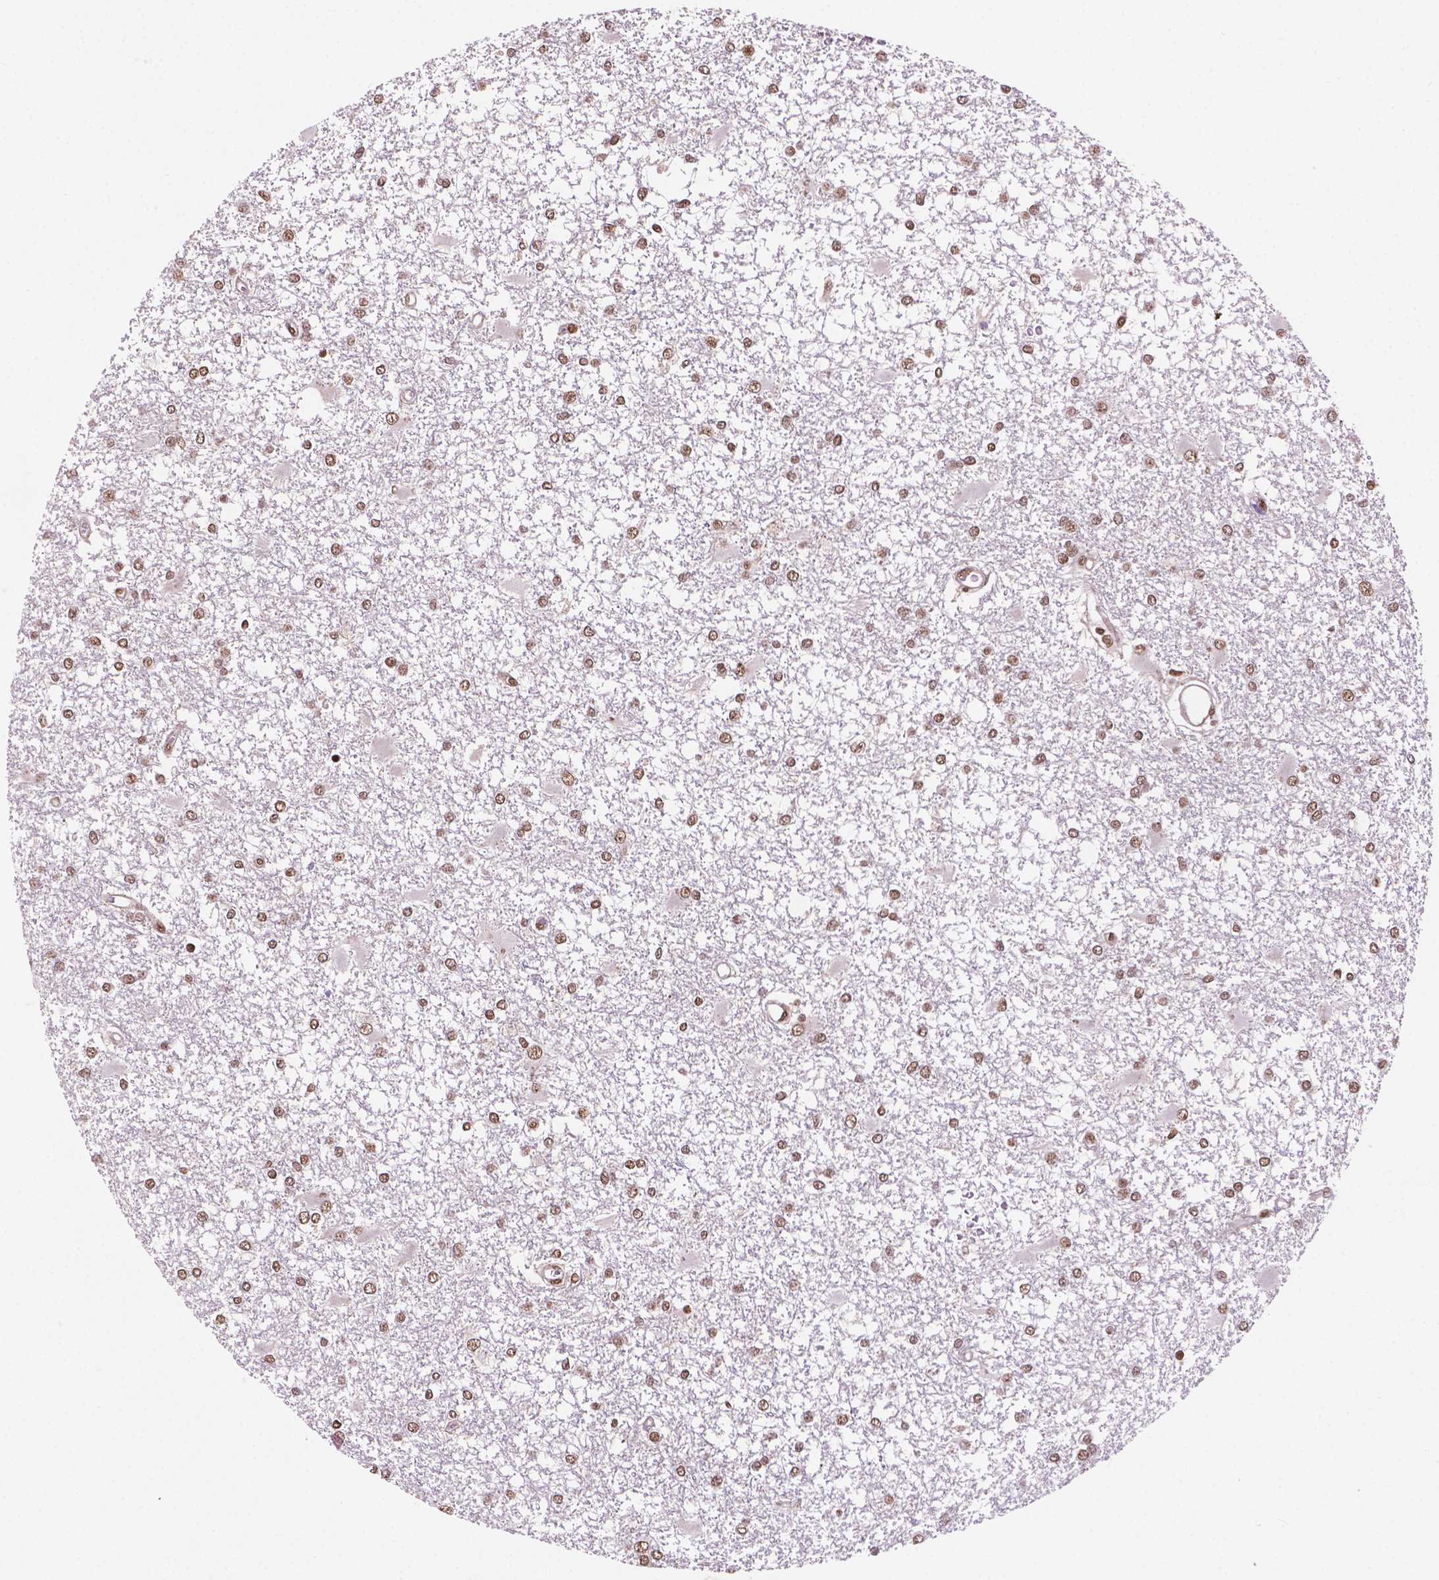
{"staining": {"intensity": "weak", "quantity": ">75%", "location": "nuclear"}, "tissue": "glioma", "cell_type": "Tumor cells", "image_type": "cancer", "snomed": [{"axis": "morphology", "description": "Glioma, malignant, High grade"}, {"axis": "topography", "description": "Cerebral cortex"}], "caption": "Protein analysis of glioma tissue displays weak nuclear positivity in about >75% of tumor cells. (DAB IHC, brown staining for protein, blue staining for nuclei).", "gene": "SIRT6", "patient": {"sex": "male", "age": 79}}